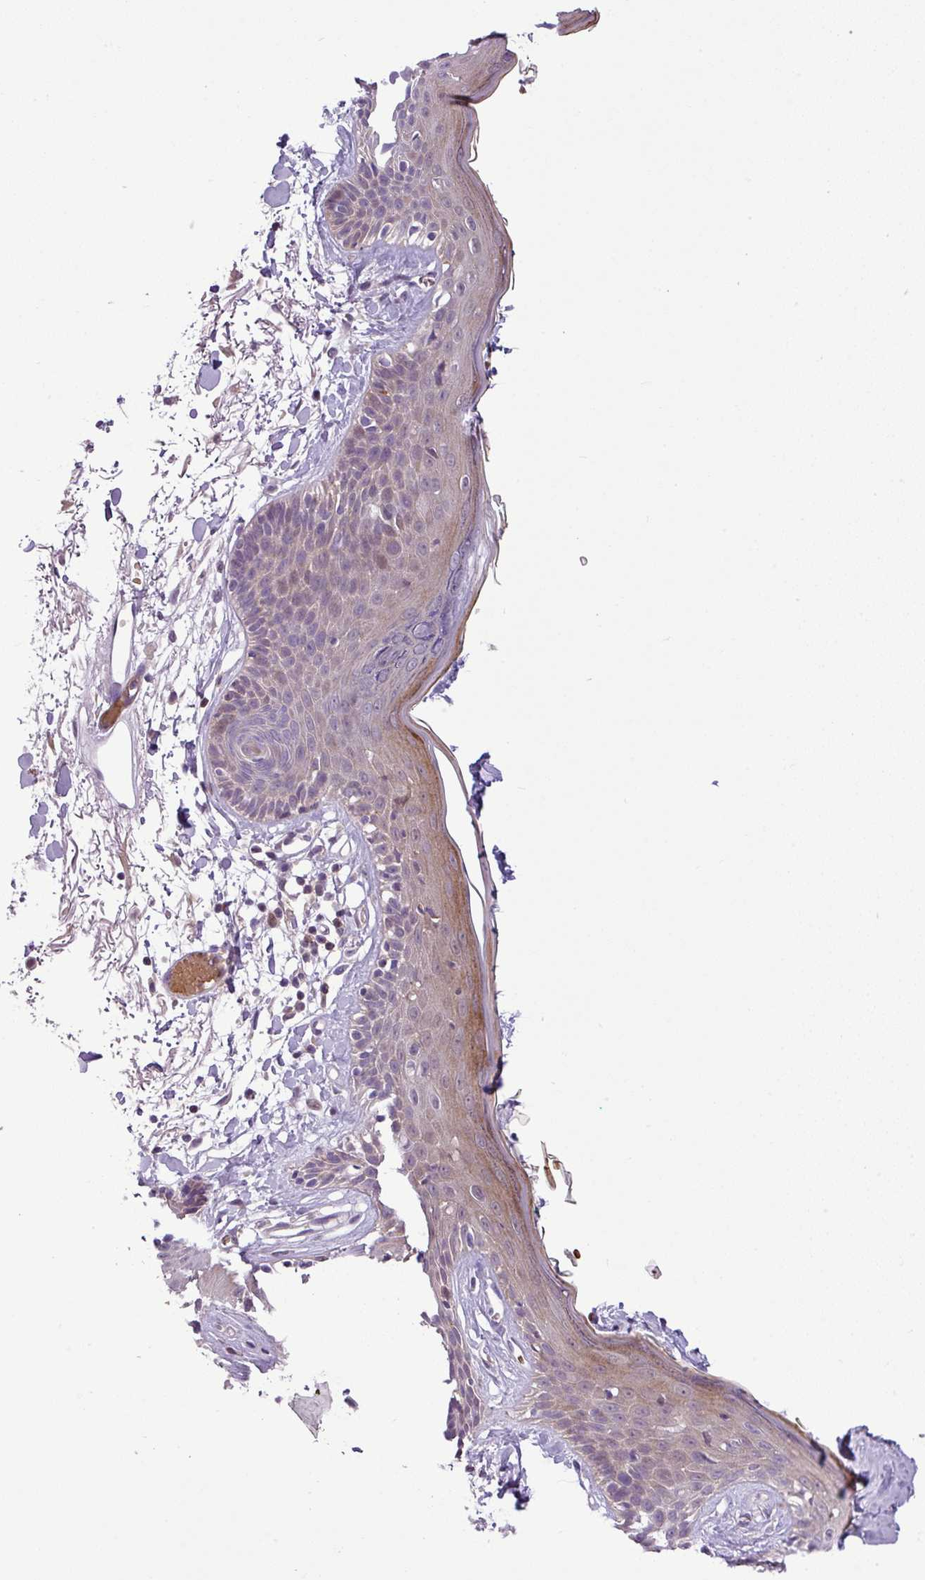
{"staining": {"intensity": "negative", "quantity": "none", "location": "none"}, "tissue": "skin", "cell_type": "Fibroblasts", "image_type": "normal", "snomed": [{"axis": "morphology", "description": "Normal tissue, NOS"}, {"axis": "topography", "description": "Skin"}], "caption": "DAB (3,3'-diaminobenzidine) immunohistochemical staining of normal human skin reveals no significant staining in fibroblasts.", "gene": "NBEAL2", "patient": {"sex": "male", "age": 79}}